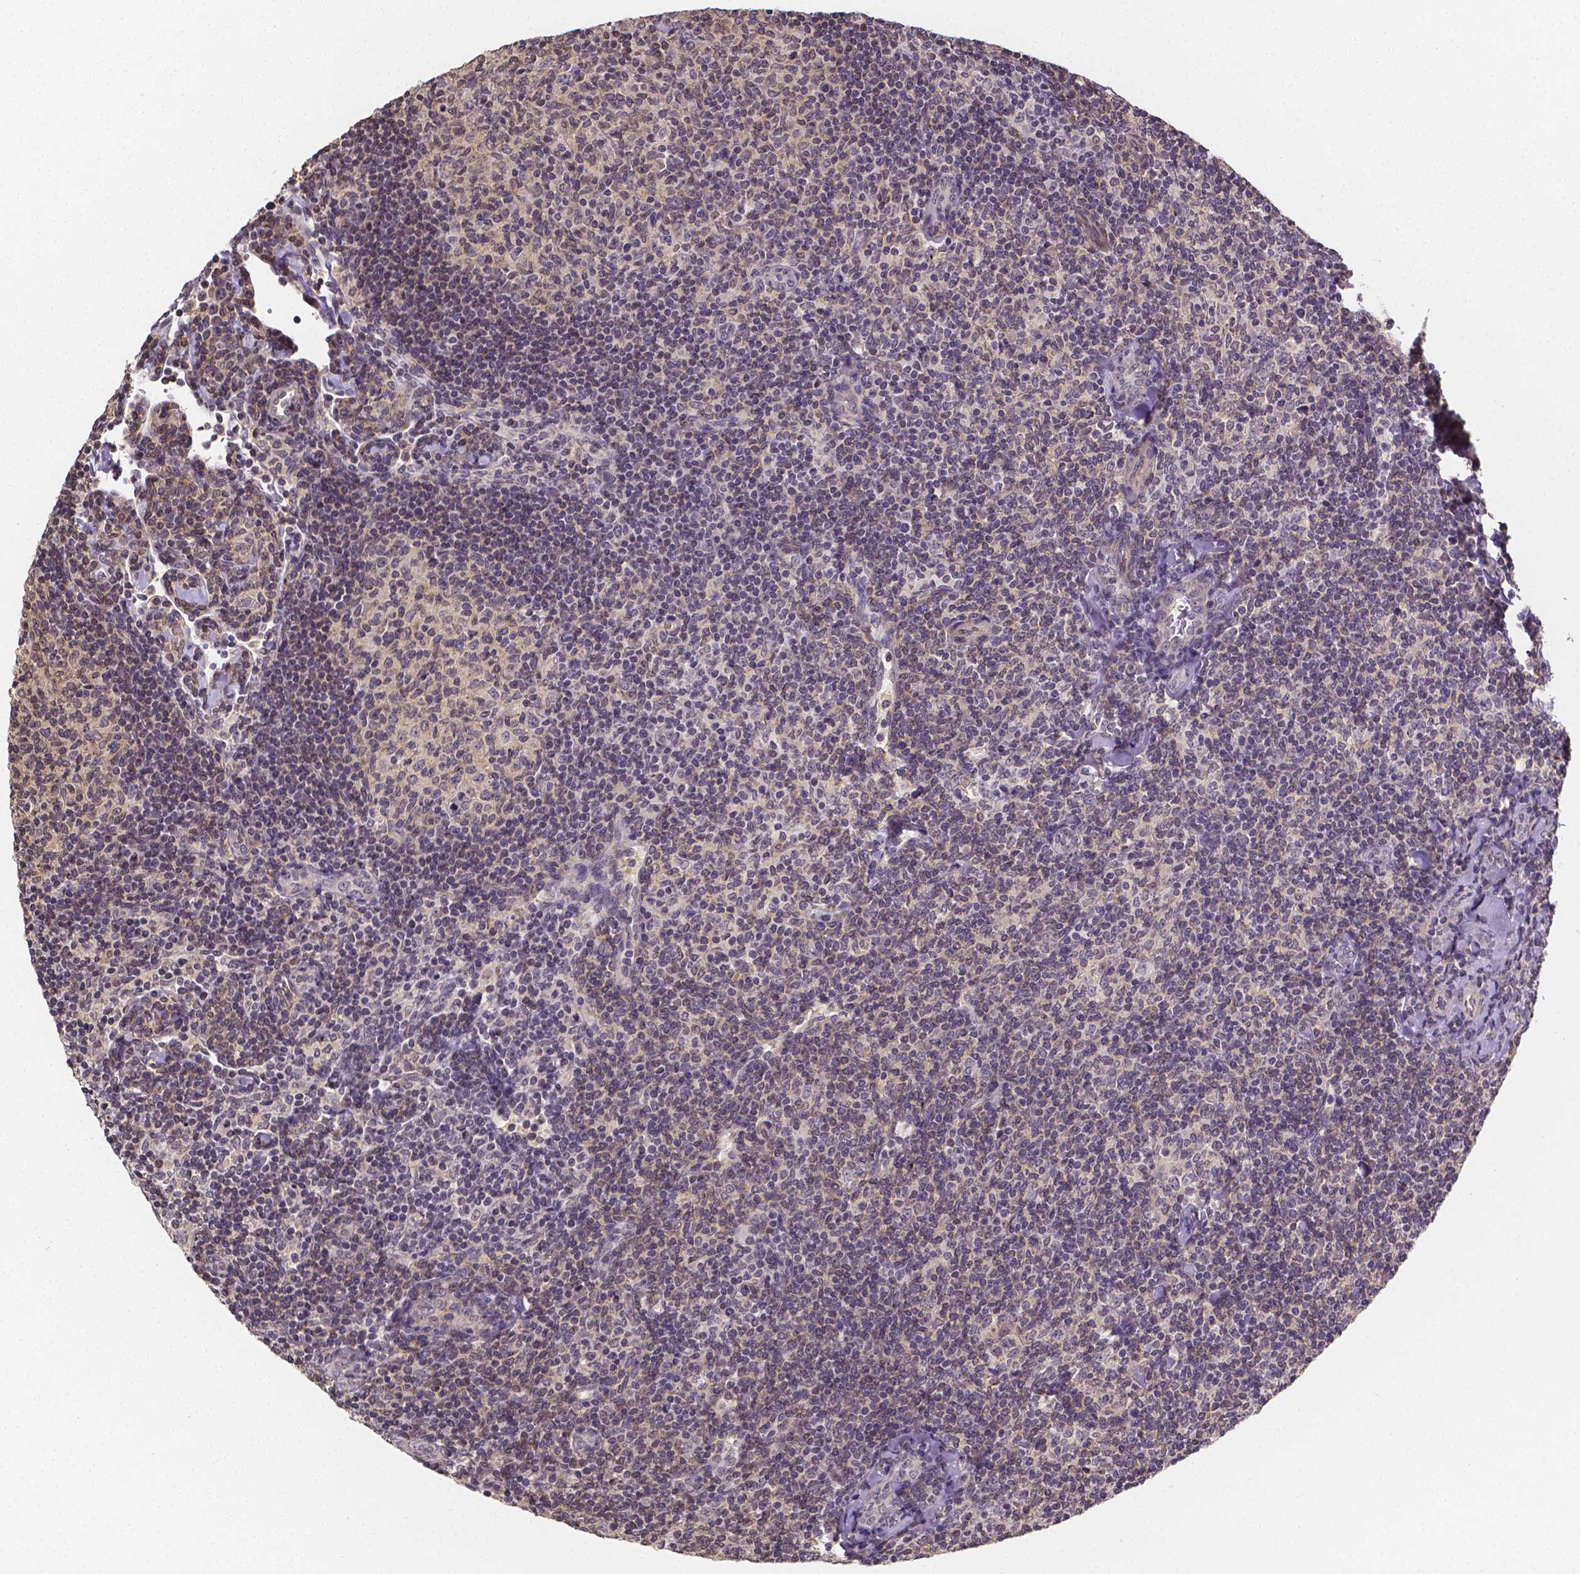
{"staining": {"intensity": "negative", "quantity": "none", "location": "none"}, "tissue": "lymphoma", "cell_type": "Tumor cells", "image_type": "cancer", "snomed": [{"axis": "morphology", "description": "Malignant lymphoma, non-Hodgkin's type, Low grade"}, {"axis": "topography", "description": "Lymph node"}], "caption": "Tumor cells are negative for protein expression in human low-grade malignant lymphoma, non-Hodgkin's type. (DAB immunohistochemistry (IHC) with hematoxylin counter stain).", "gene": "NRGN", "patient": {"sex": "female", "age": 56}}